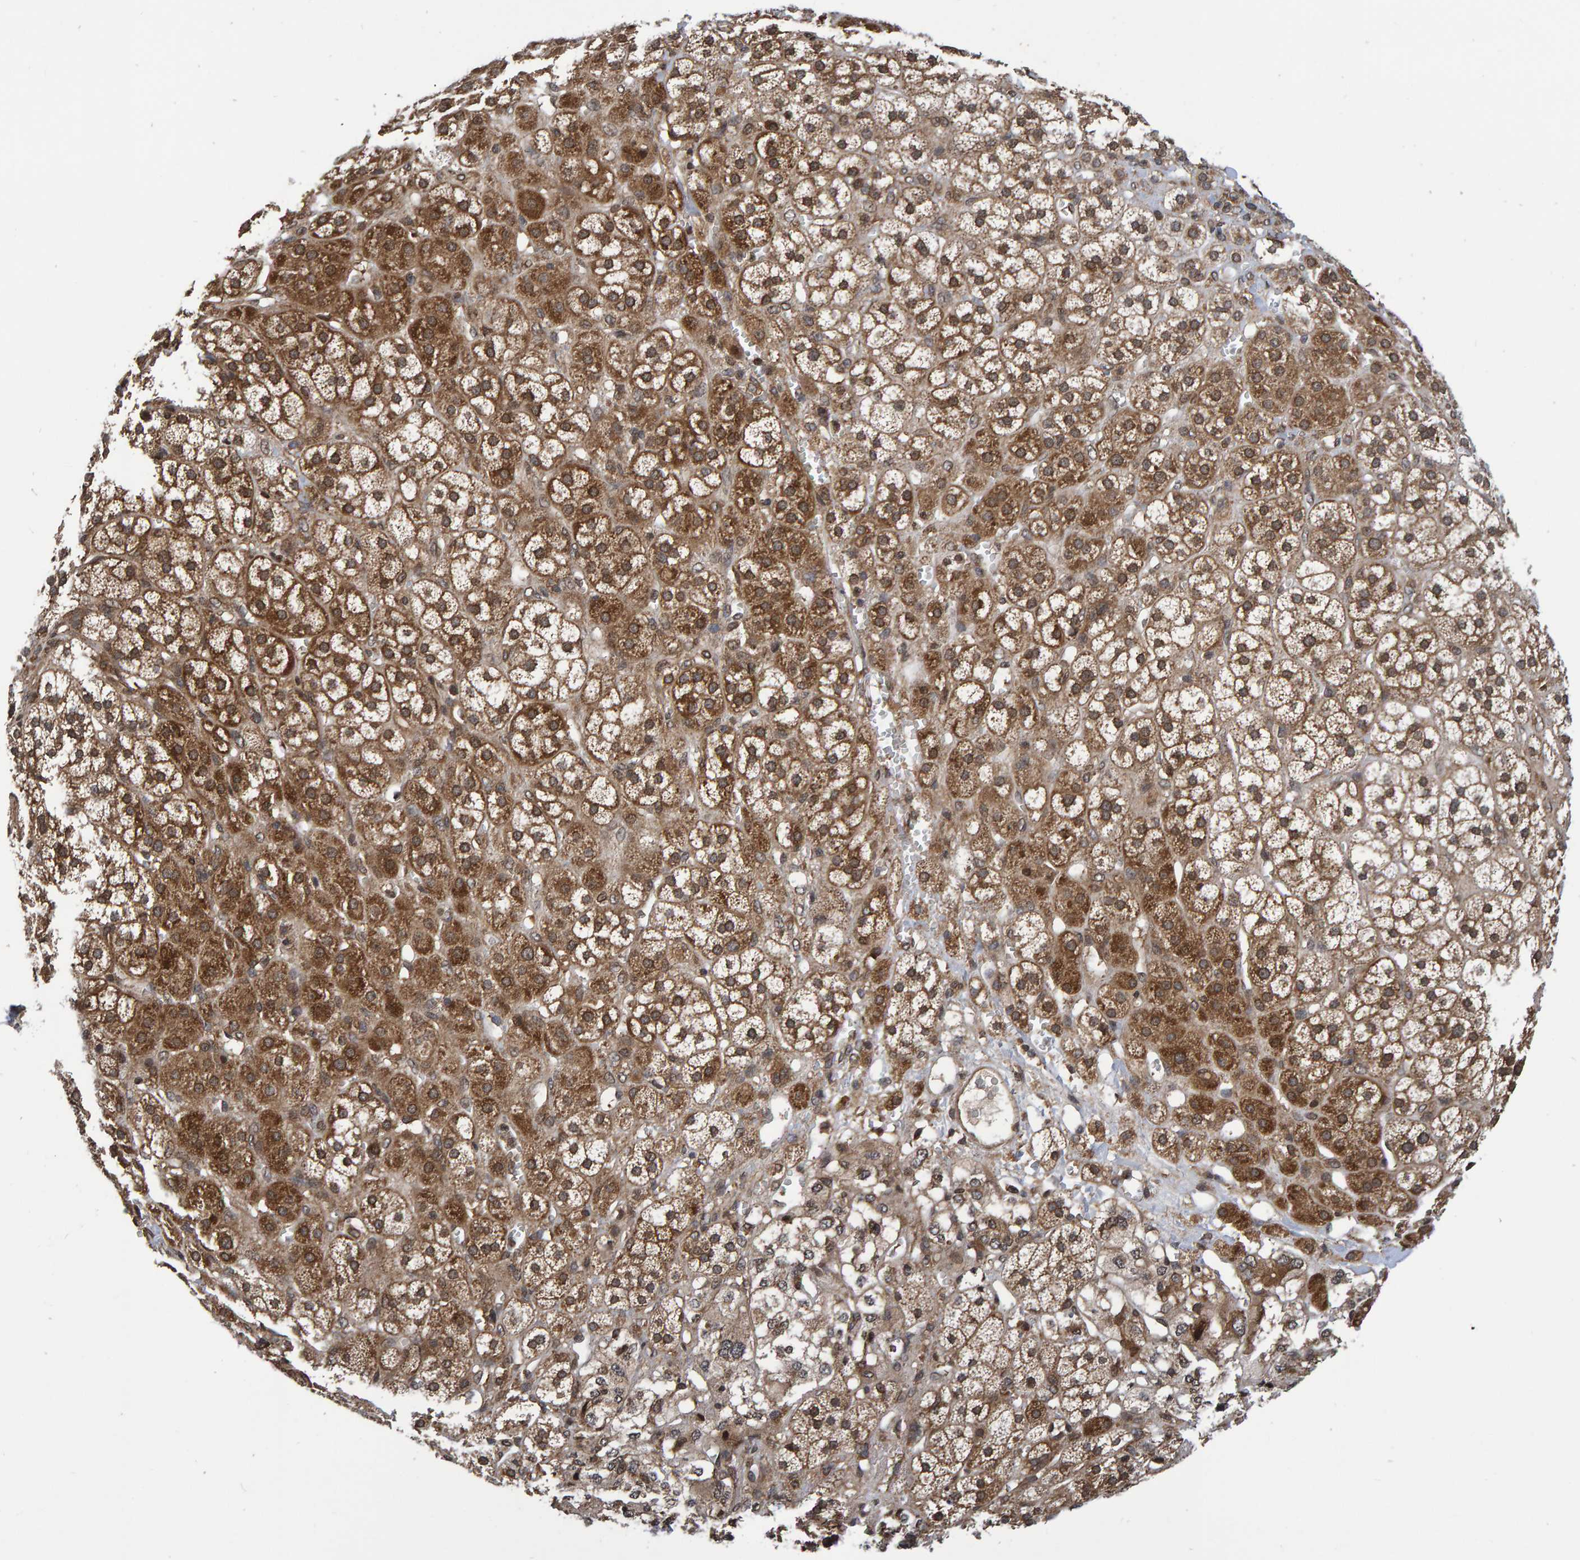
{"staining": {"intensity": "moderate", "quantity": ">75%", "location": "cytoplasmic/membranous"}, "tissue": "adrenal gland", "cell_type": "Glandular cells", "image_type": "normal", "snomed": [{"axis": "morphology", "description": "Normal tissue, NOS"}, {"axis": "topography", "description": "Adrenal gland"}], "caption": "High-power microscopy captured an immunohistochemistry image of normal adrenal gland, revealing moderate cytoplasmic/membranous positivity in about >75% of glandular cells.", "gene": "GAB2", "patient": {"sex": "male", "age": 56}}